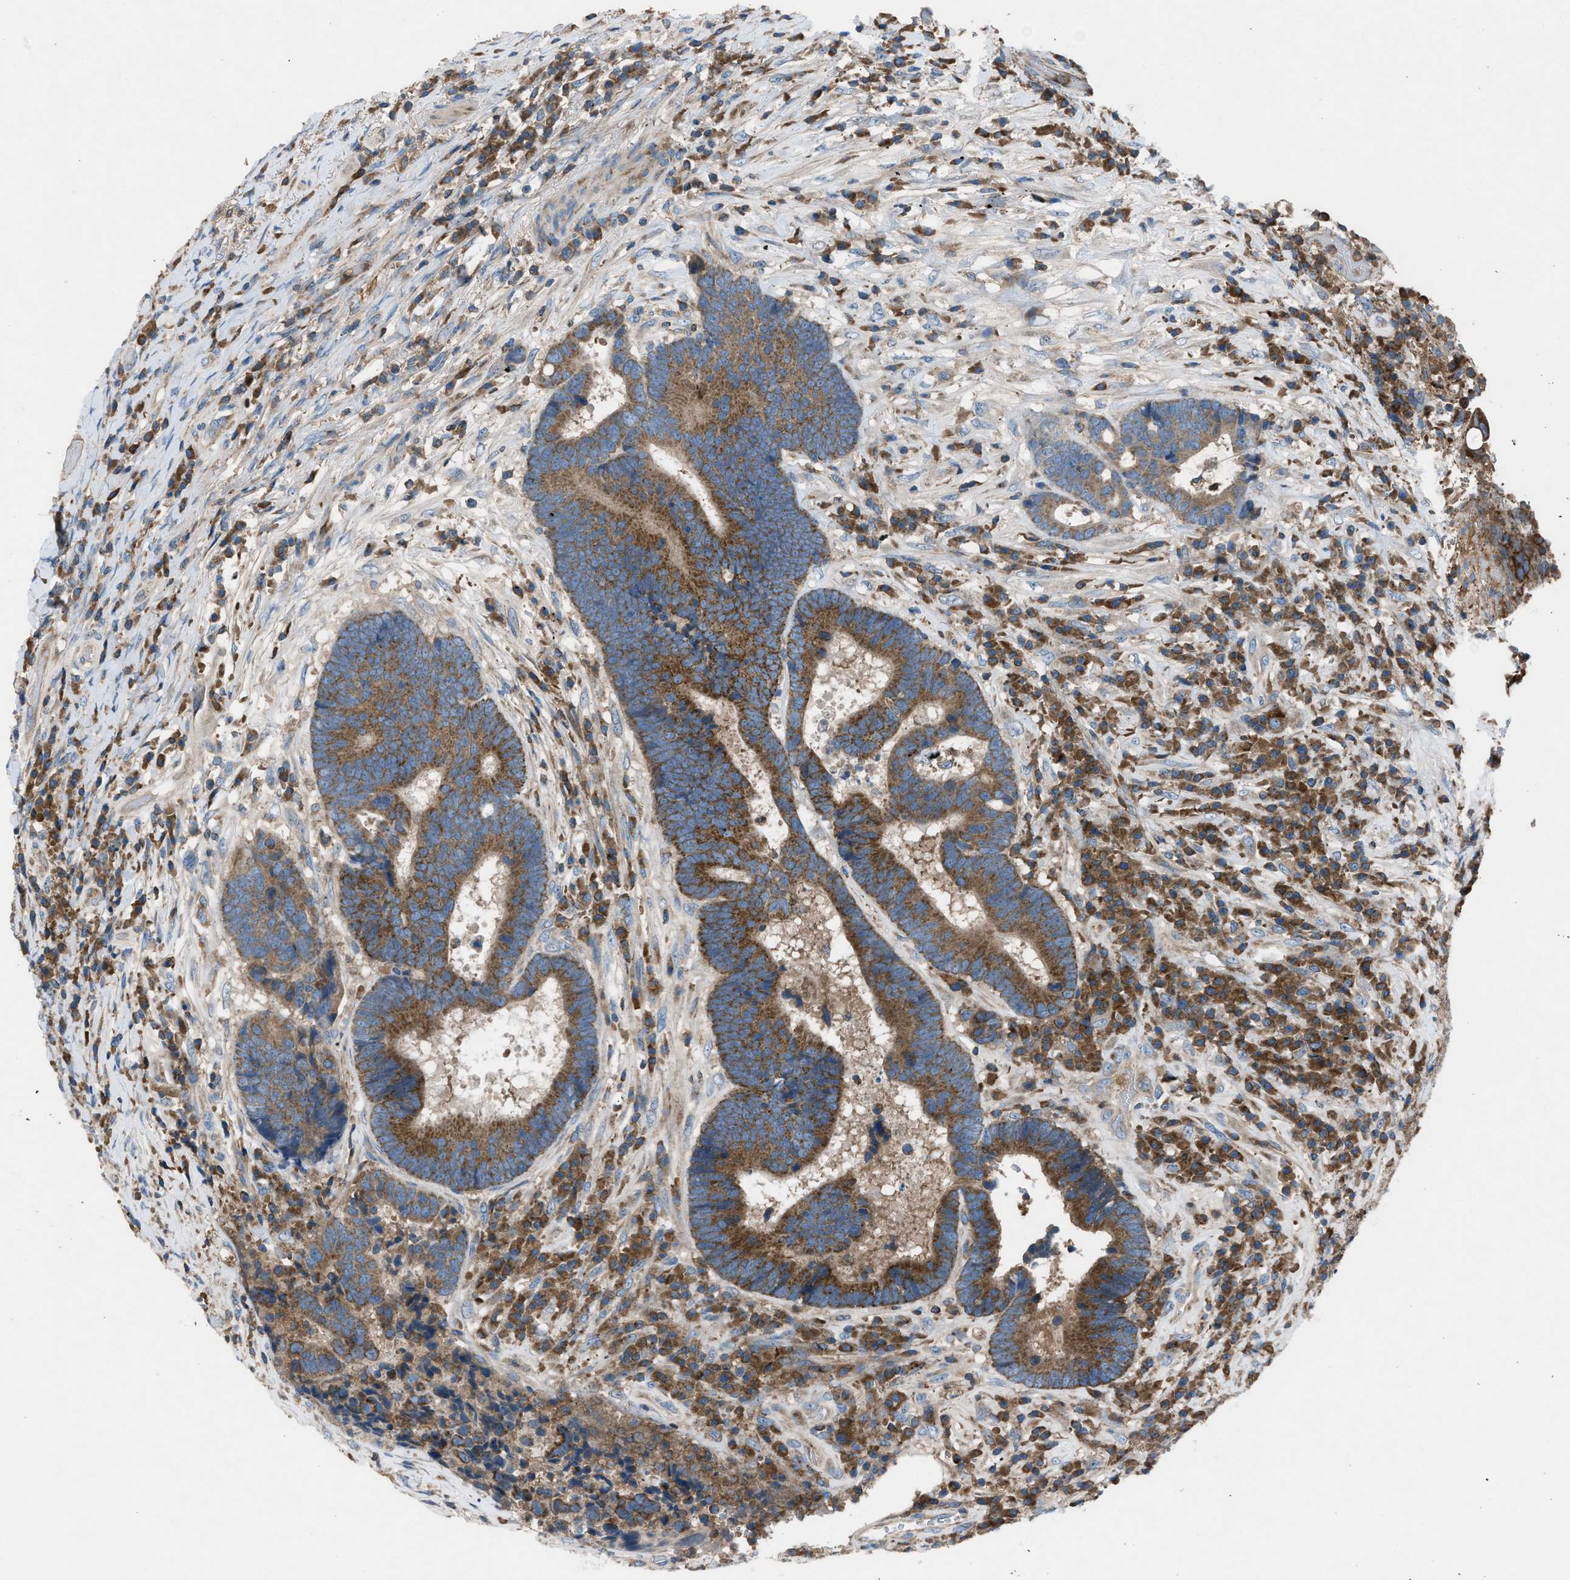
{"staining": {"intensity": "strong", "quantity": ">75%", "location": "cytoplasmic/membranous"}, "tissue": "colorectal cancer", "cell_type": "Tumor cells", "image_type": "cancer", "snomed": [{"axis": "morphology", "description": "Adenocarcinoma, NOS"}, {"axis": "topography", "description": "Rectum"}], "caption": "Adenocarcinoma (colorectal) tissue shows strong cytoplasmic/membranous staining in approximately >75% of tumor cells", "gene": "GRK6", "patient": {"sex": "female", "age": 89}}